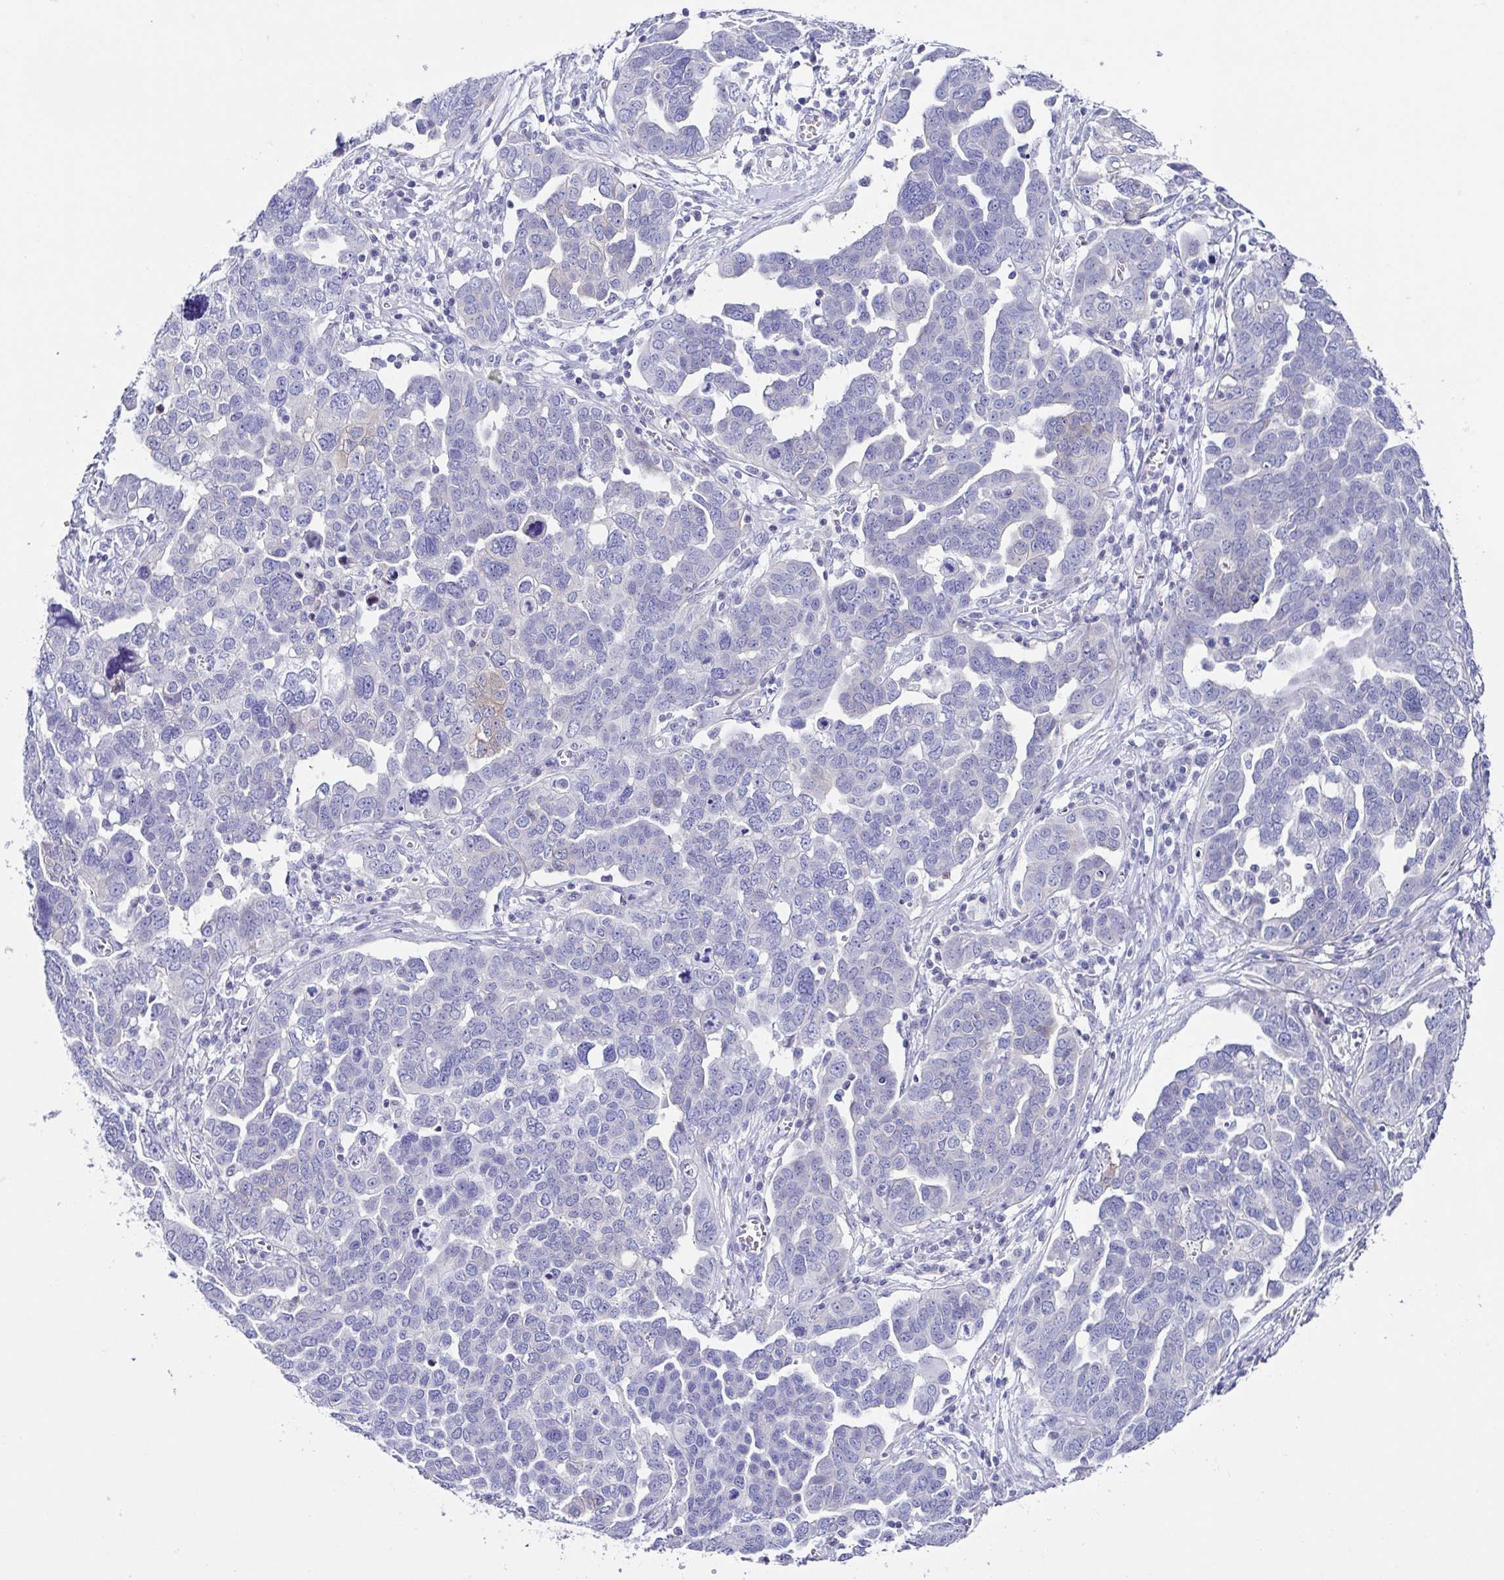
{"staining": {"intensity": "negative", "quantity": "none", "location": "none"}, "tissue": "ovarian cancer", "cell_type": "Tumor cells", "image_type": "cancer", "snomed": [{"axis": "morphology", "description": "Cystadenocarcinoma, serous, NOS"}, {"axis": "topography", "description": "Ovary"}], "caption": "A photomicrograph of serous cystadenocarcinoma (ovarian) stained for a protein shows no brown staining in tumor cells.", "gene": "UGT3A1", "patient": {"sex": "female", "age": 59}}